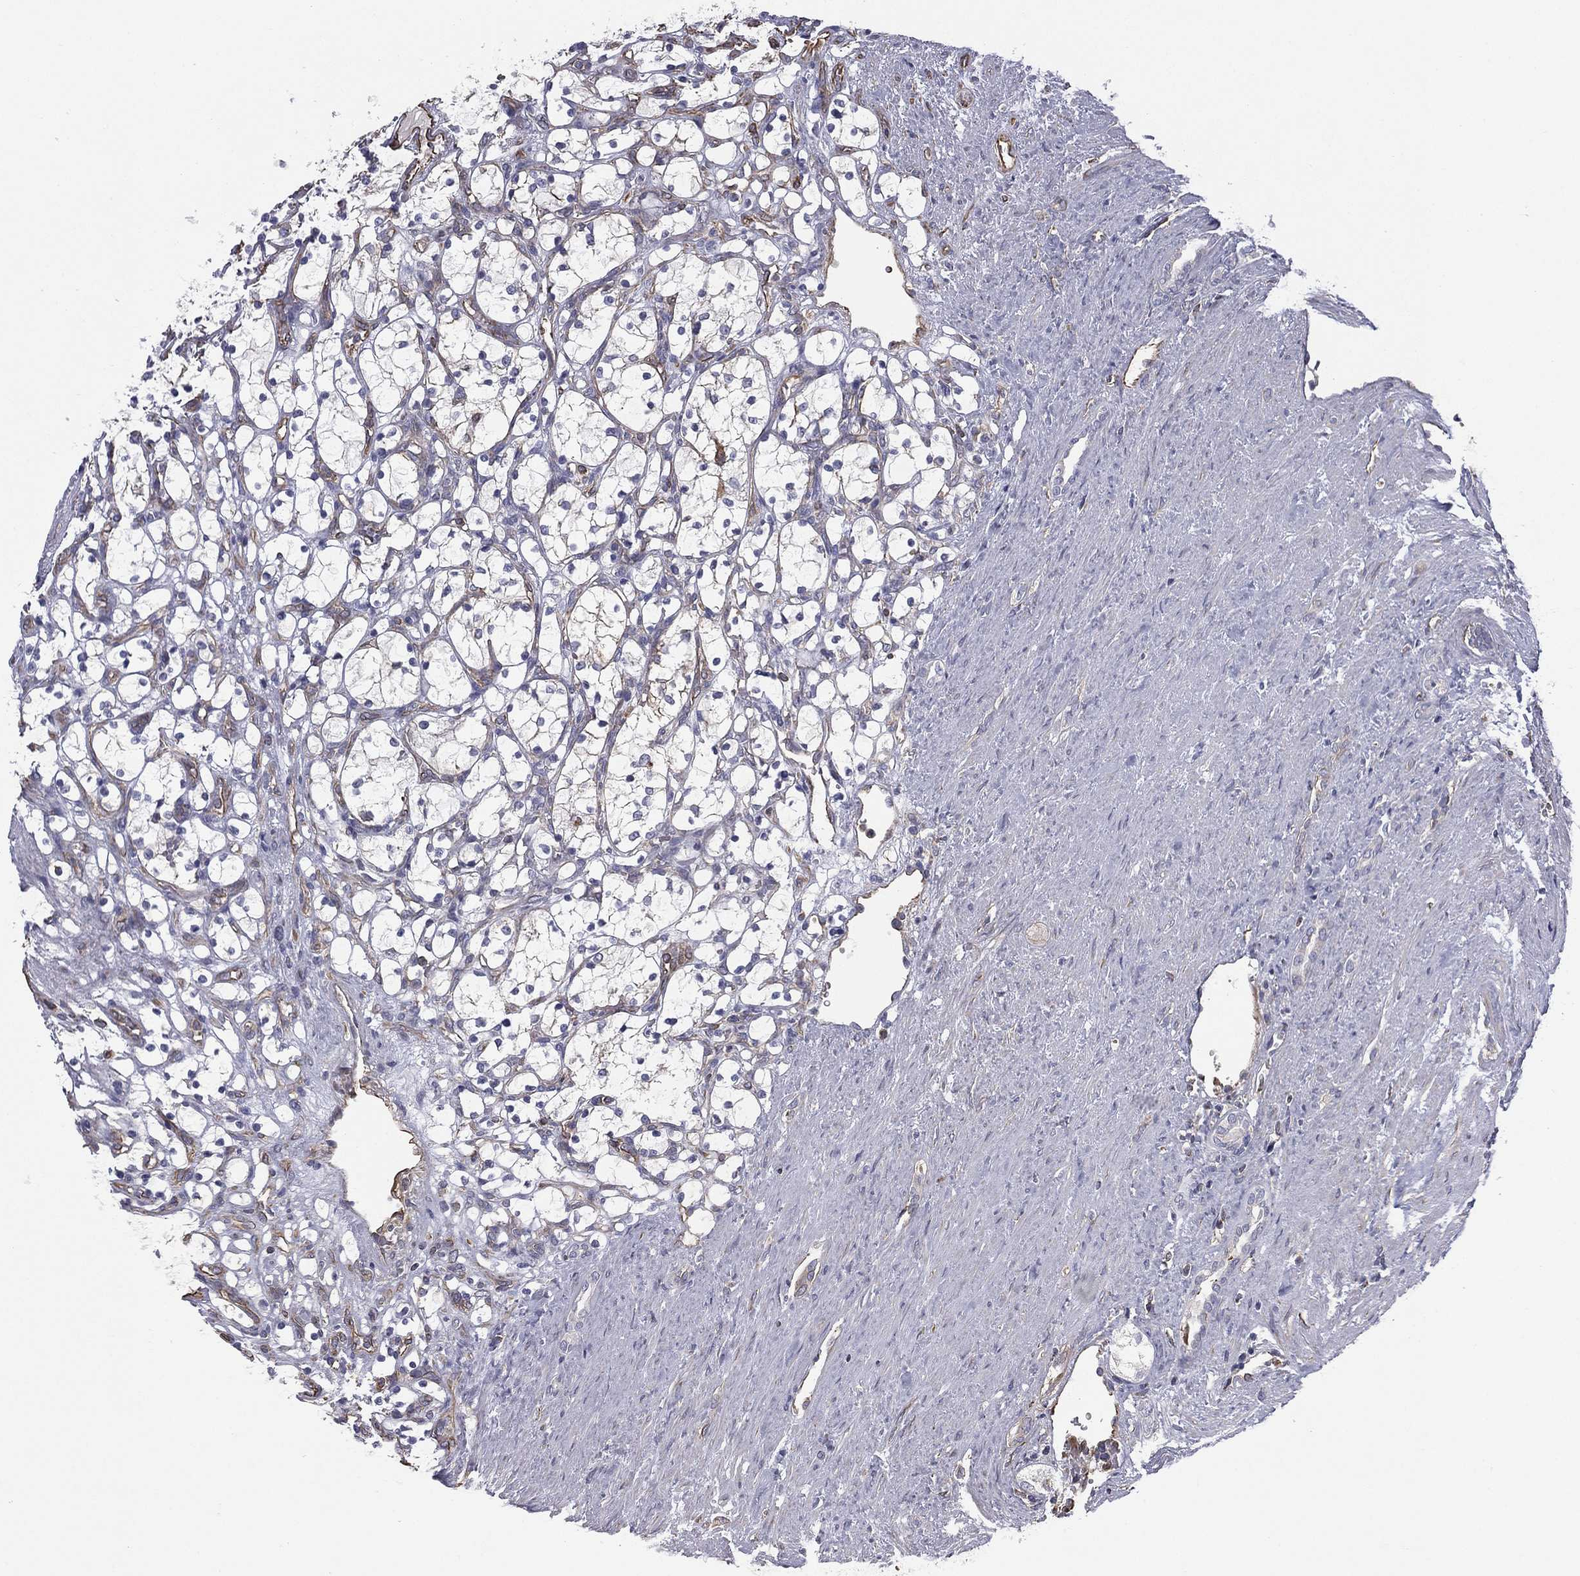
{"staining": {"intensity": "negative", "quantity": "none", "location": "none"}, "tissue": "renal cancer", "cell_type": "Tumor cells", "image_type": "cancer", "snomed": [{"axis": "morphology", "description": "Adenocarcinoma, NOS"}, {"axis": "topography", "description": "Kidney"}], "caption": "High magnification brightfield microscopy of renal cancer stained with DAB (brown) and counterstained with hematoxylin (blue): tumor cells show no significant expression.", "gene": "SCUBE1", "patient": {"sex": "female", "age": 69}}